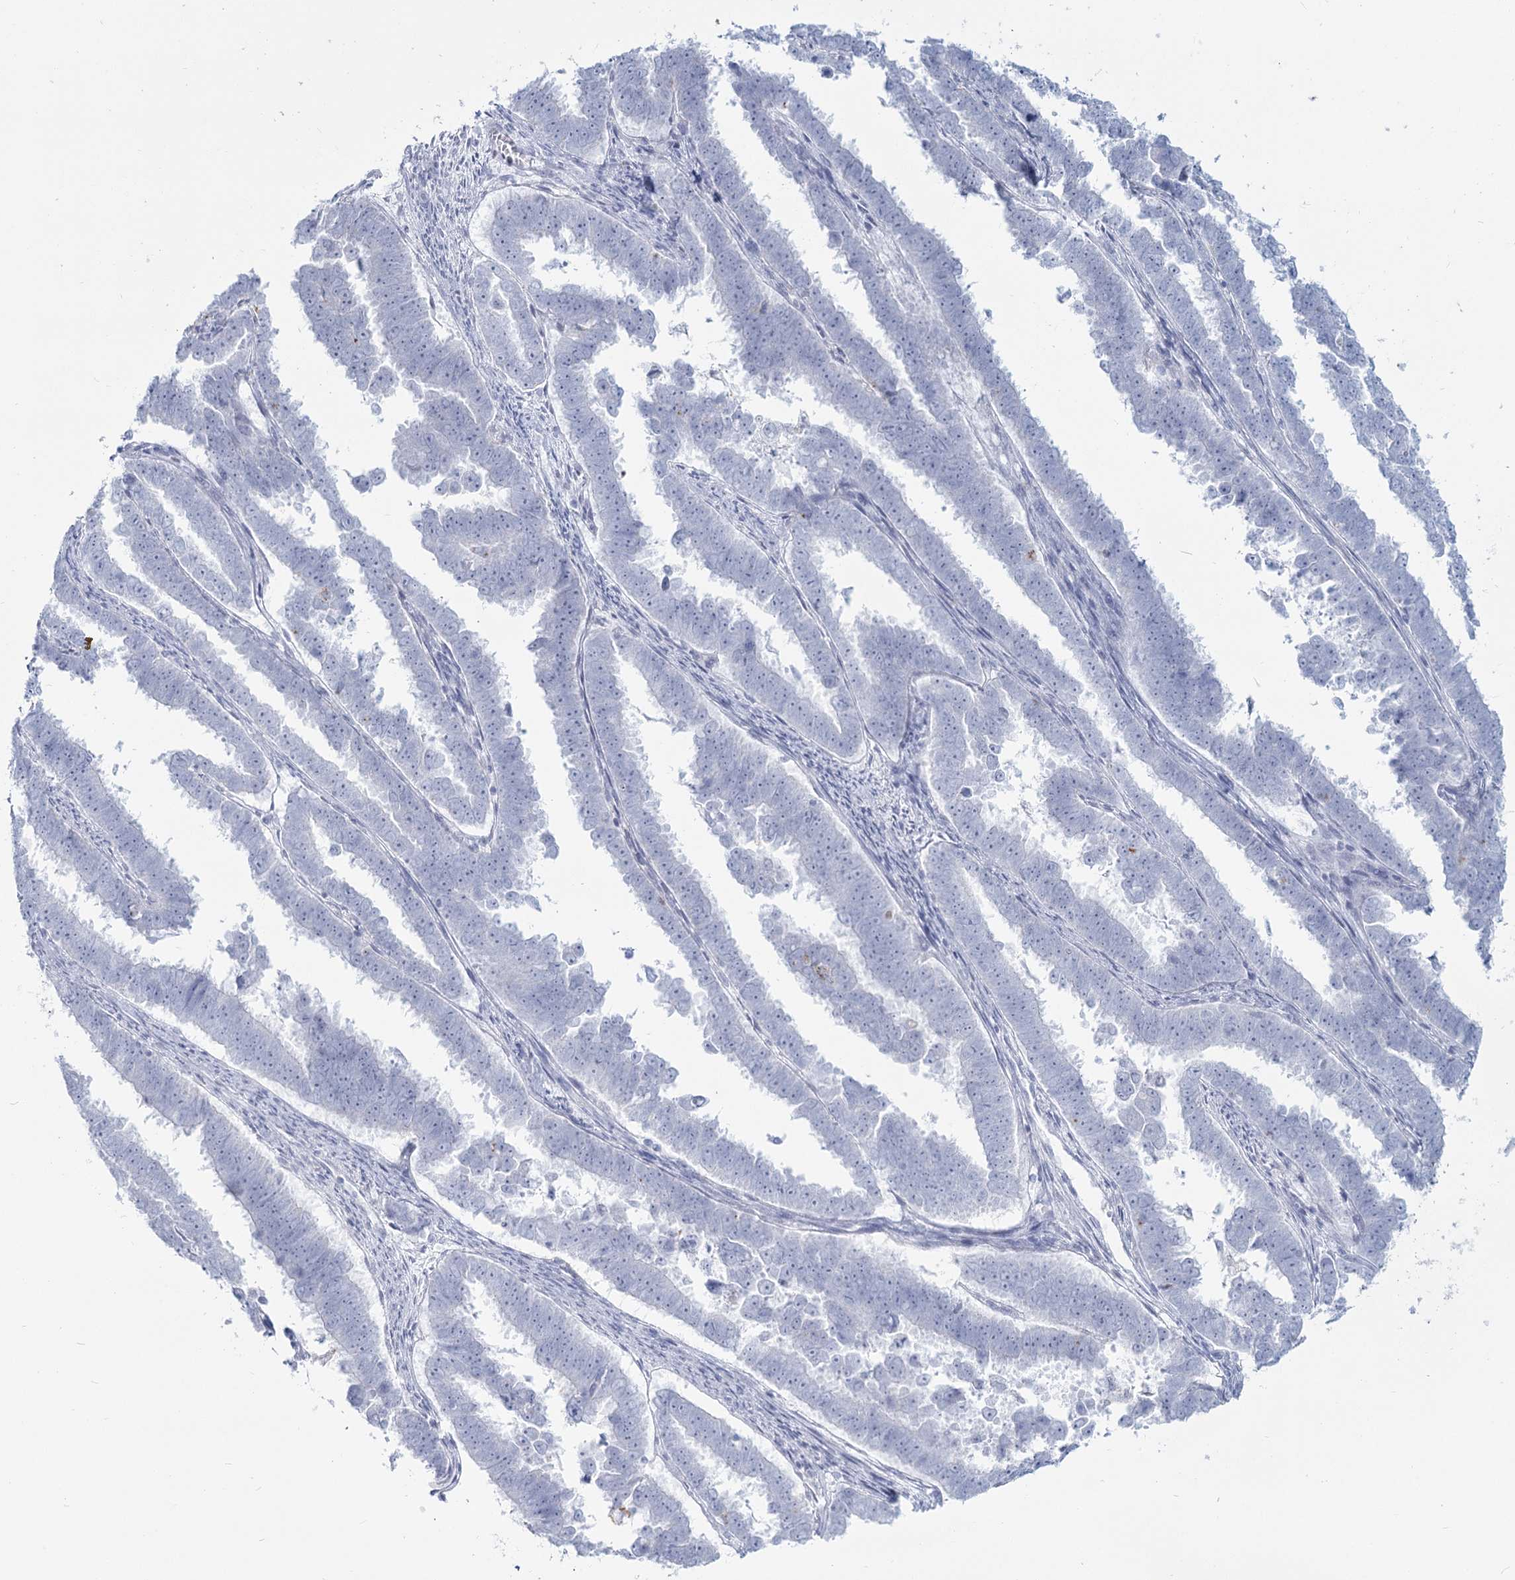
{"staining": {"intensity": "negative", "quantity": "none", "location": "none"}, "tissue": "endometrial cancer", "cell_type": "Tumor cells", "image_type": "cancer", "snomed": [{"axis": "morphology", "description": "Adenocarcinoma, NOS"}, {"axis": "topography", "description": "Endometrium"}], "caption": "This histopathology image is of endometrial cancer (adenocarcinoma) stained with immunohistochemistry to label a protein in brown with the nuclei are counter-stained blue. There is no positivity in tumor cells.", "gene": "SLC6A19", "patient": {"sex": "female", "age": 75}}